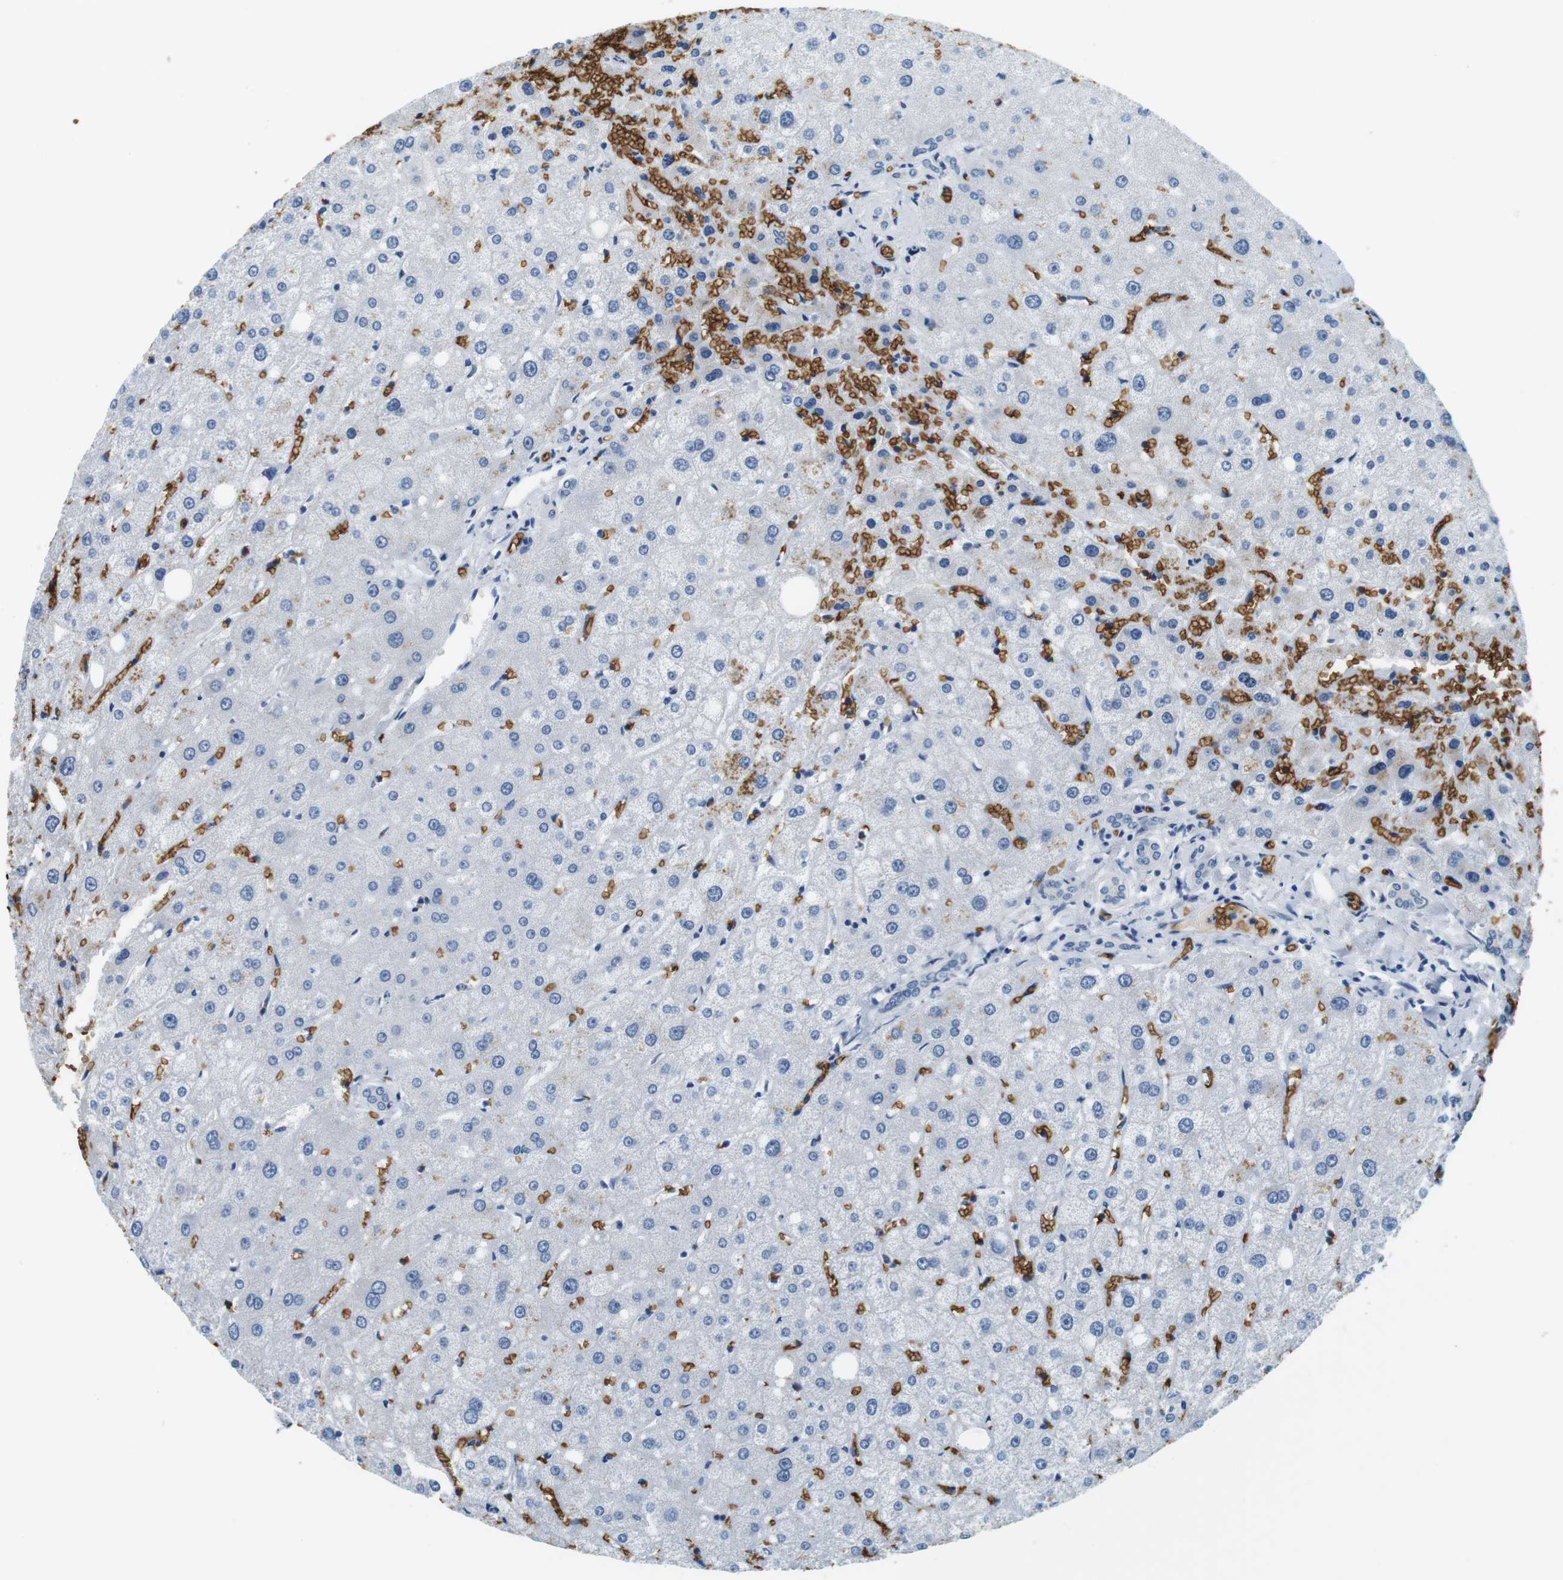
{"staining": {"intensity": "negative", "quantity": "none", "location": "none"}, "tissue": "liver", "cell_type": "Cholangiocytes", "image_type": "normal", "snomed": [{"axis": "morphology", "description": "Normal tissue, NOS"}, {"axis": "topography", "description": "Liver"}], "caption": "There is no significant staining in cholangiocytes of liver. (DAB (3,3'-diaminobenzidine) immunohistochemistry with hematoxylin counter stain).", "gene": "SLC4A1", "patient": {"sex": "male", "age": 73}}